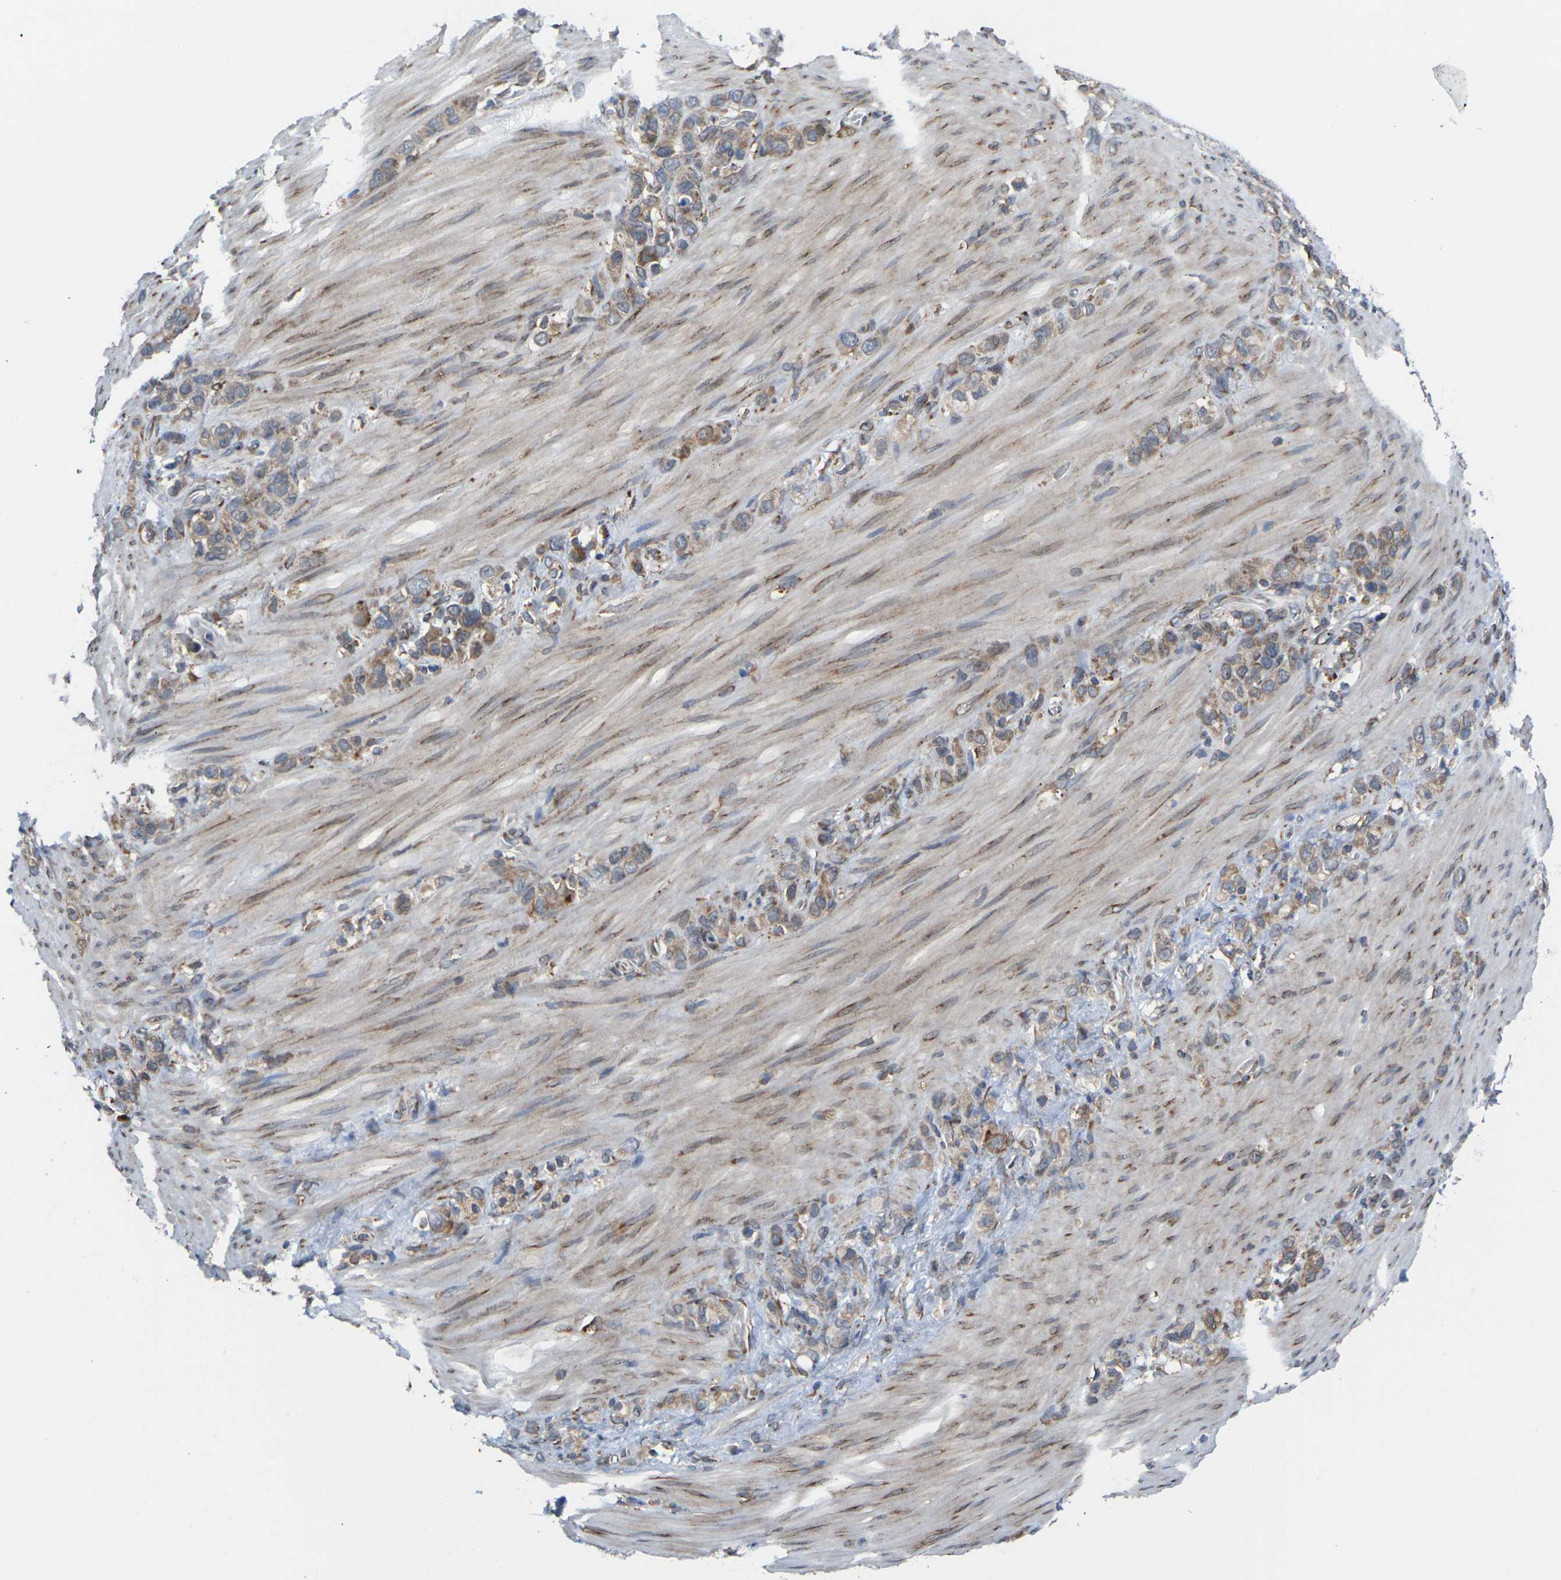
{"staining": {"intensity": "moderate", "quantity": ">75%", "location": "cytoplasmic/membranous"}, "tissue": "stomach cancer", "cell_type": "Tumor cells", "image_type": "cancer", "snomed": [{"axis": "morphology", "description": "Adenocarcinoma, NOS"}, {"axis": "morphology", "description": "Adenocarcinoma, High grade"}, {"axis": "topography", "description": "Stomach, upper"}, {"axis": "topography", "description": "Stomach, lower"}], "caption": "Stomach cancer (adenocarcinoma (high-grade)) stained with a brown dye displays moderate cytoplasmic/membranous positive staining in approximately >75% of tumor cells.", "gene": "PDZK1IP1", "patient": {"sex": "female", "age": 65}}